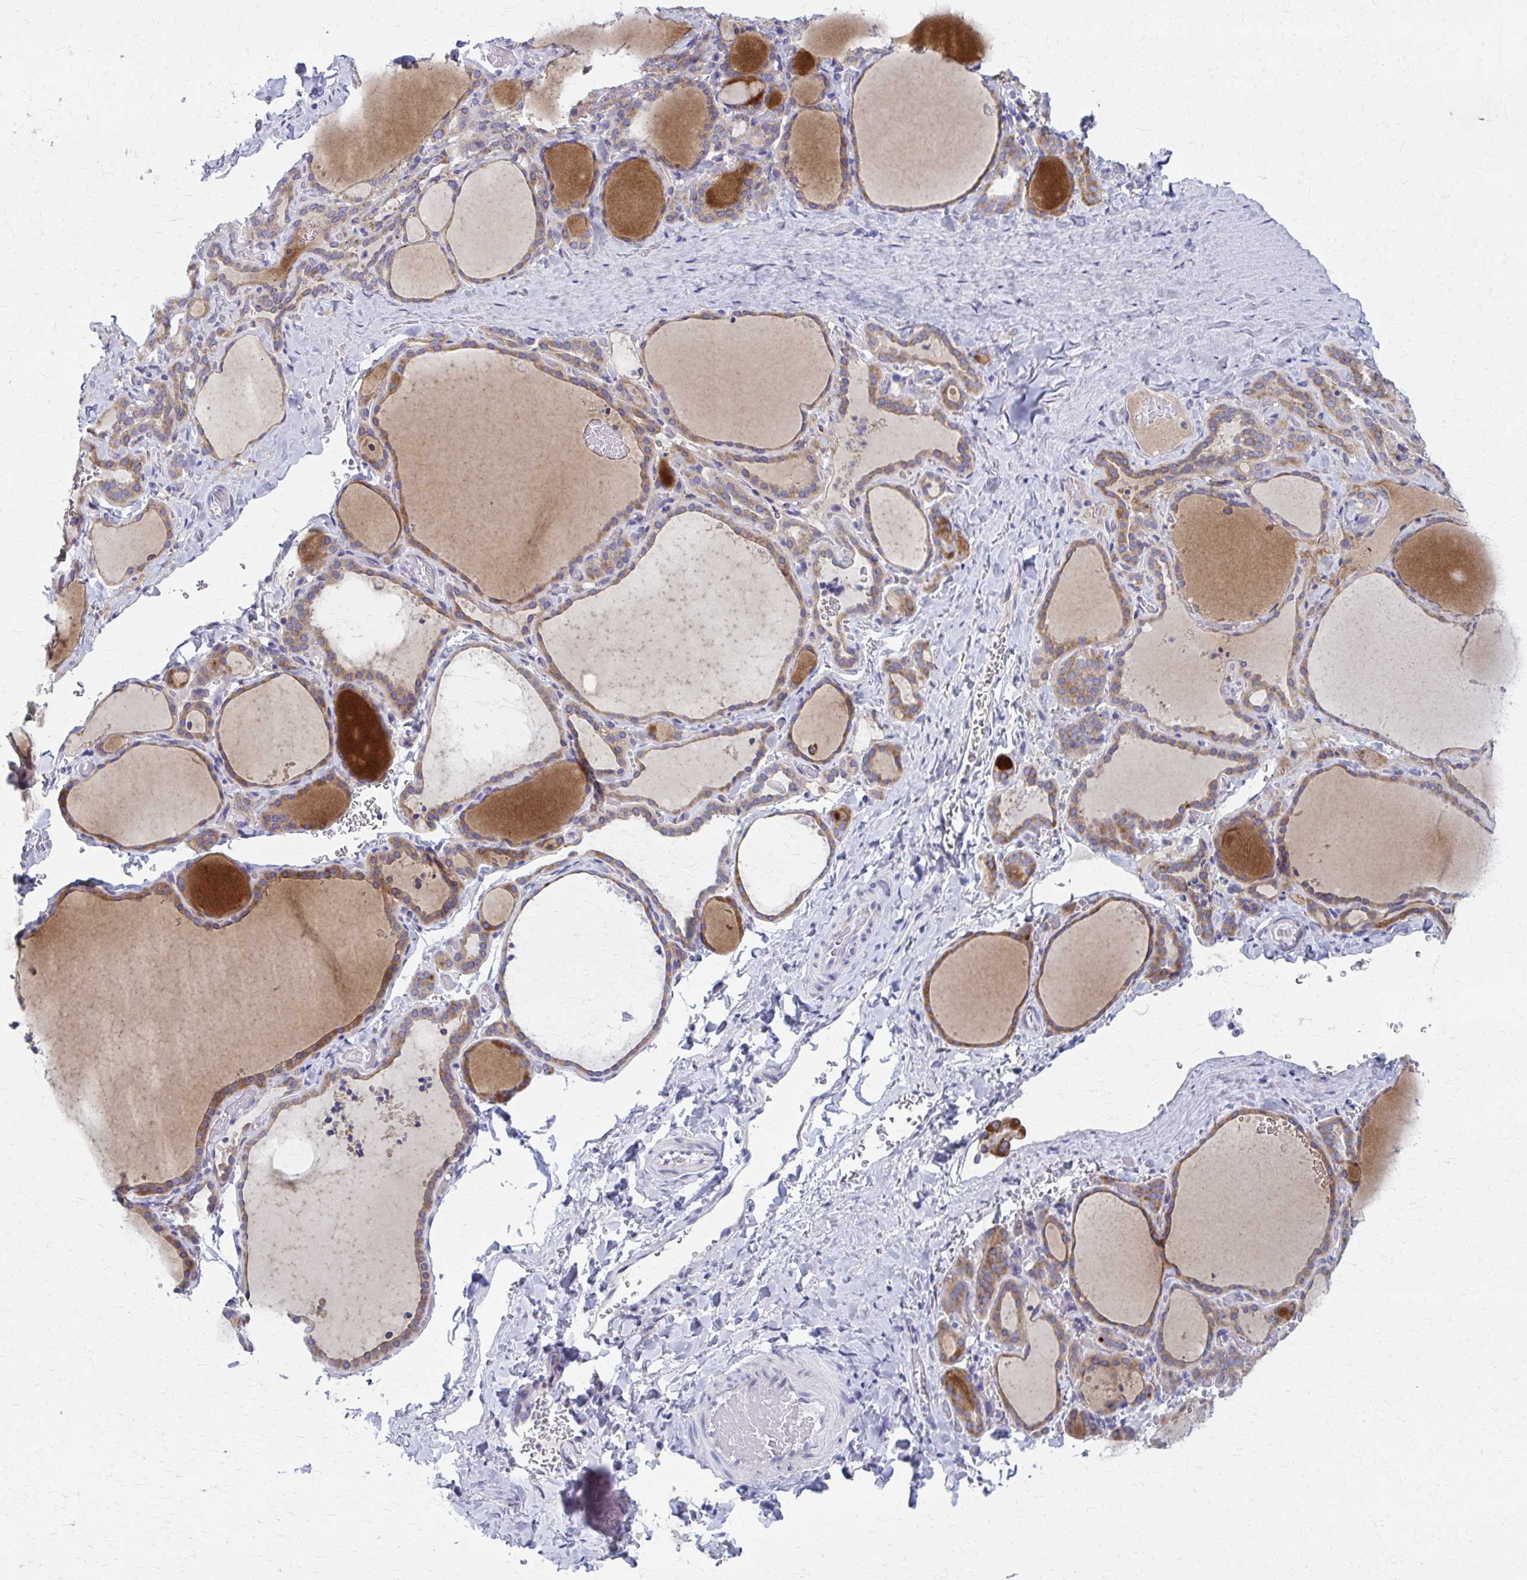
{"staining": {"intensity": "moderate", "quantity": ">75%", "location": "cytoplasmic/membranous"}, "tissue": "thyroid gland", "cell_type": "Glandular cells", "image_type": "normal", "snomed": [{"axis": "morphology", "description": "Normal tissue, NOS"}, {"axis": "topography", "description": "Thyroid gland"}], "caption": "Immunohistochemistry (IHC) of benign human thyroid gland shows medium levels of moderate cytoplasmic/membranous expression in approximately >75% of glandular cells.", "gene": "SPATS2L", "patient": {"sex": "female", "age": 22}}